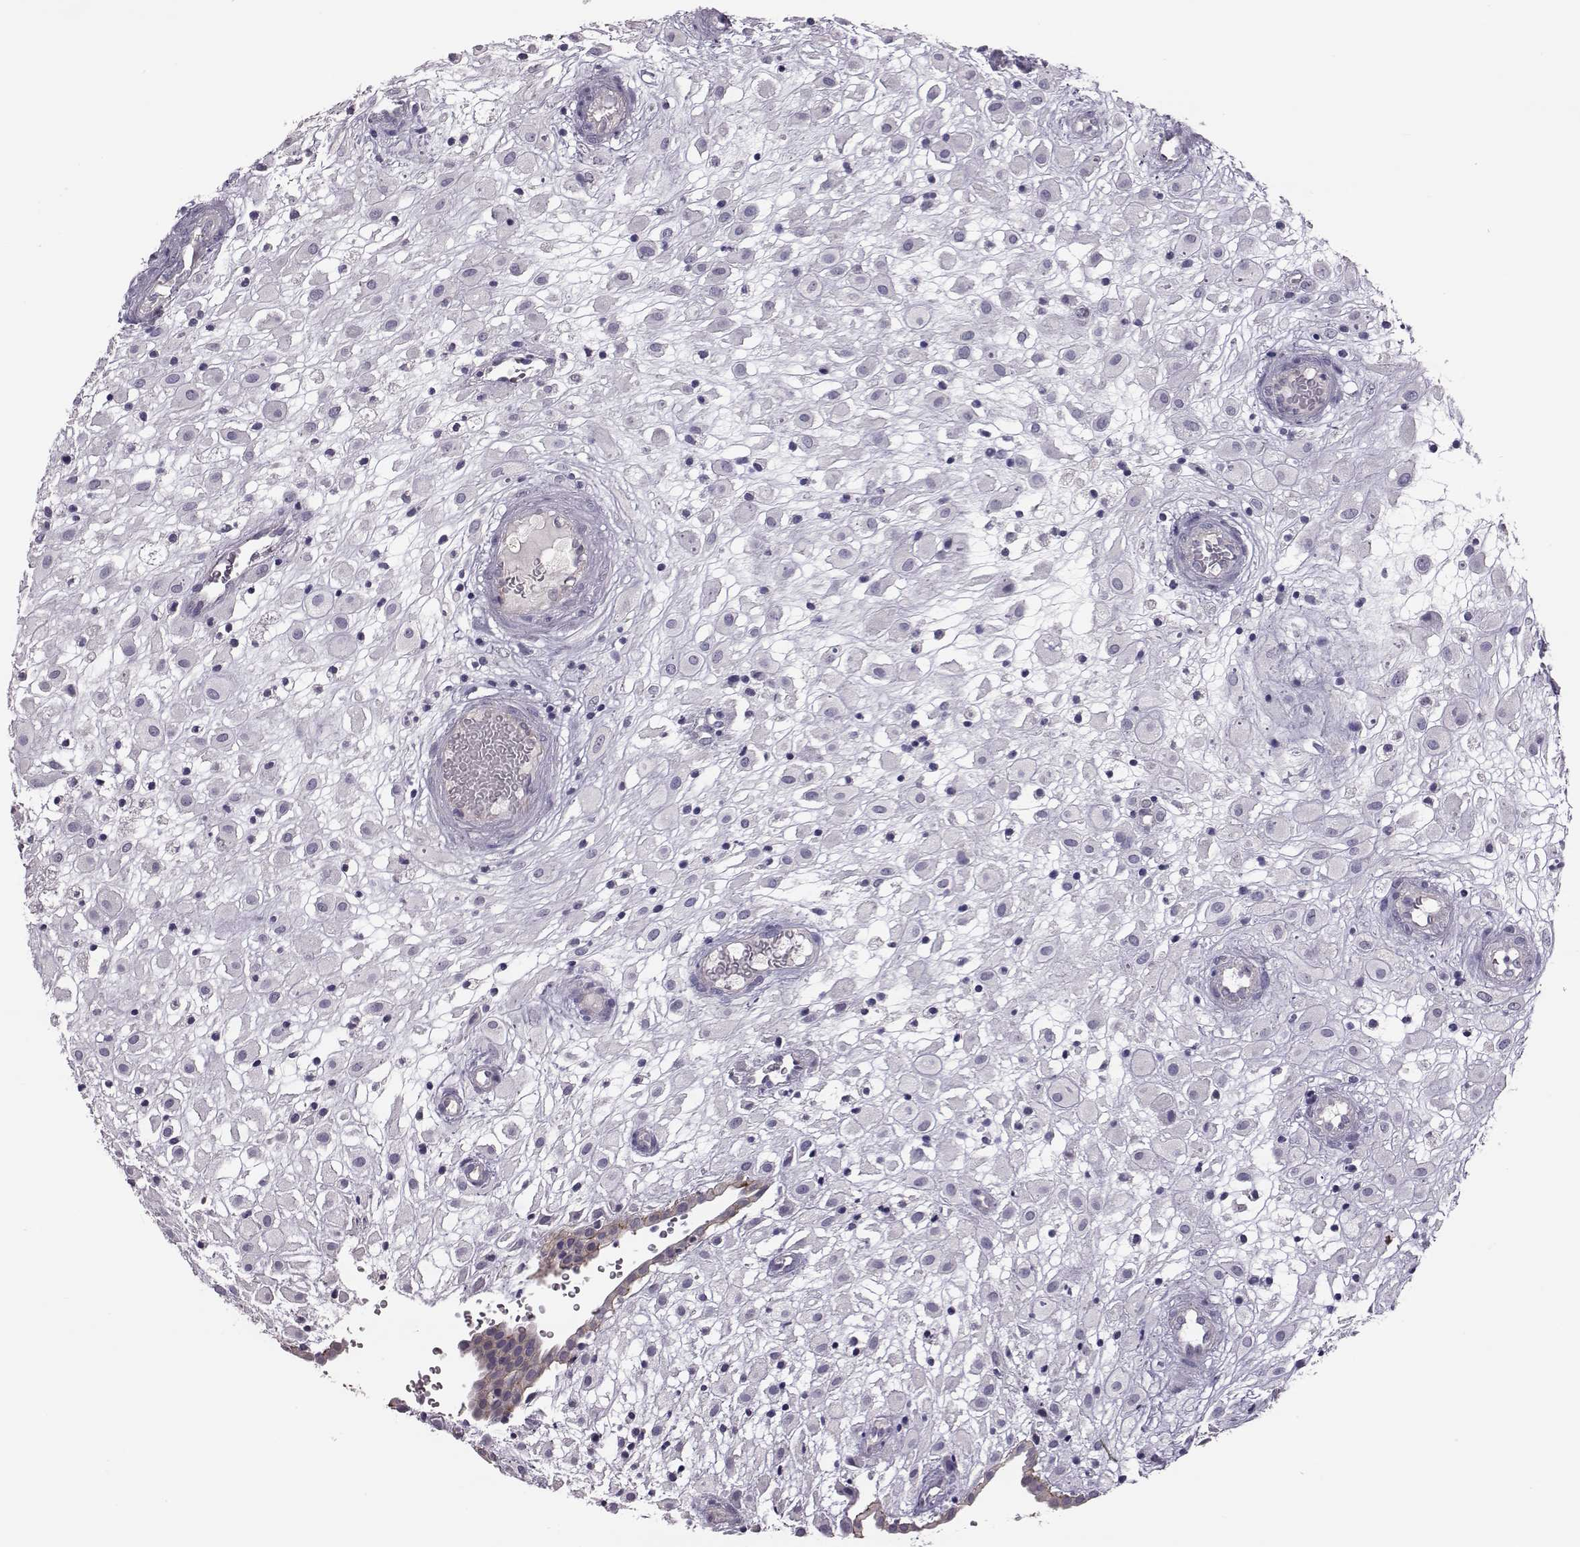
{"staining": {"intensity": "negative", "quantity": "none", "location": "none"}, "tissue": "placenta", "cell_type": "Decidual cells", "image_type": "normal", "snomed": [{"axis": "morphology", "description": "Normal tissue, NOS"}, {"axis": "topography", "description": "Placenta"}], "caption": "The histopathology image displays no staining of decidual cells in normal placenta. The staining is performed using DAB (3,3'-diaminobenzidine) brown chromogen with nuclei counter-stained in using hematoxylin.", "gene": "ADGRG5", "patient": {"sex": "female", "age": 24}}